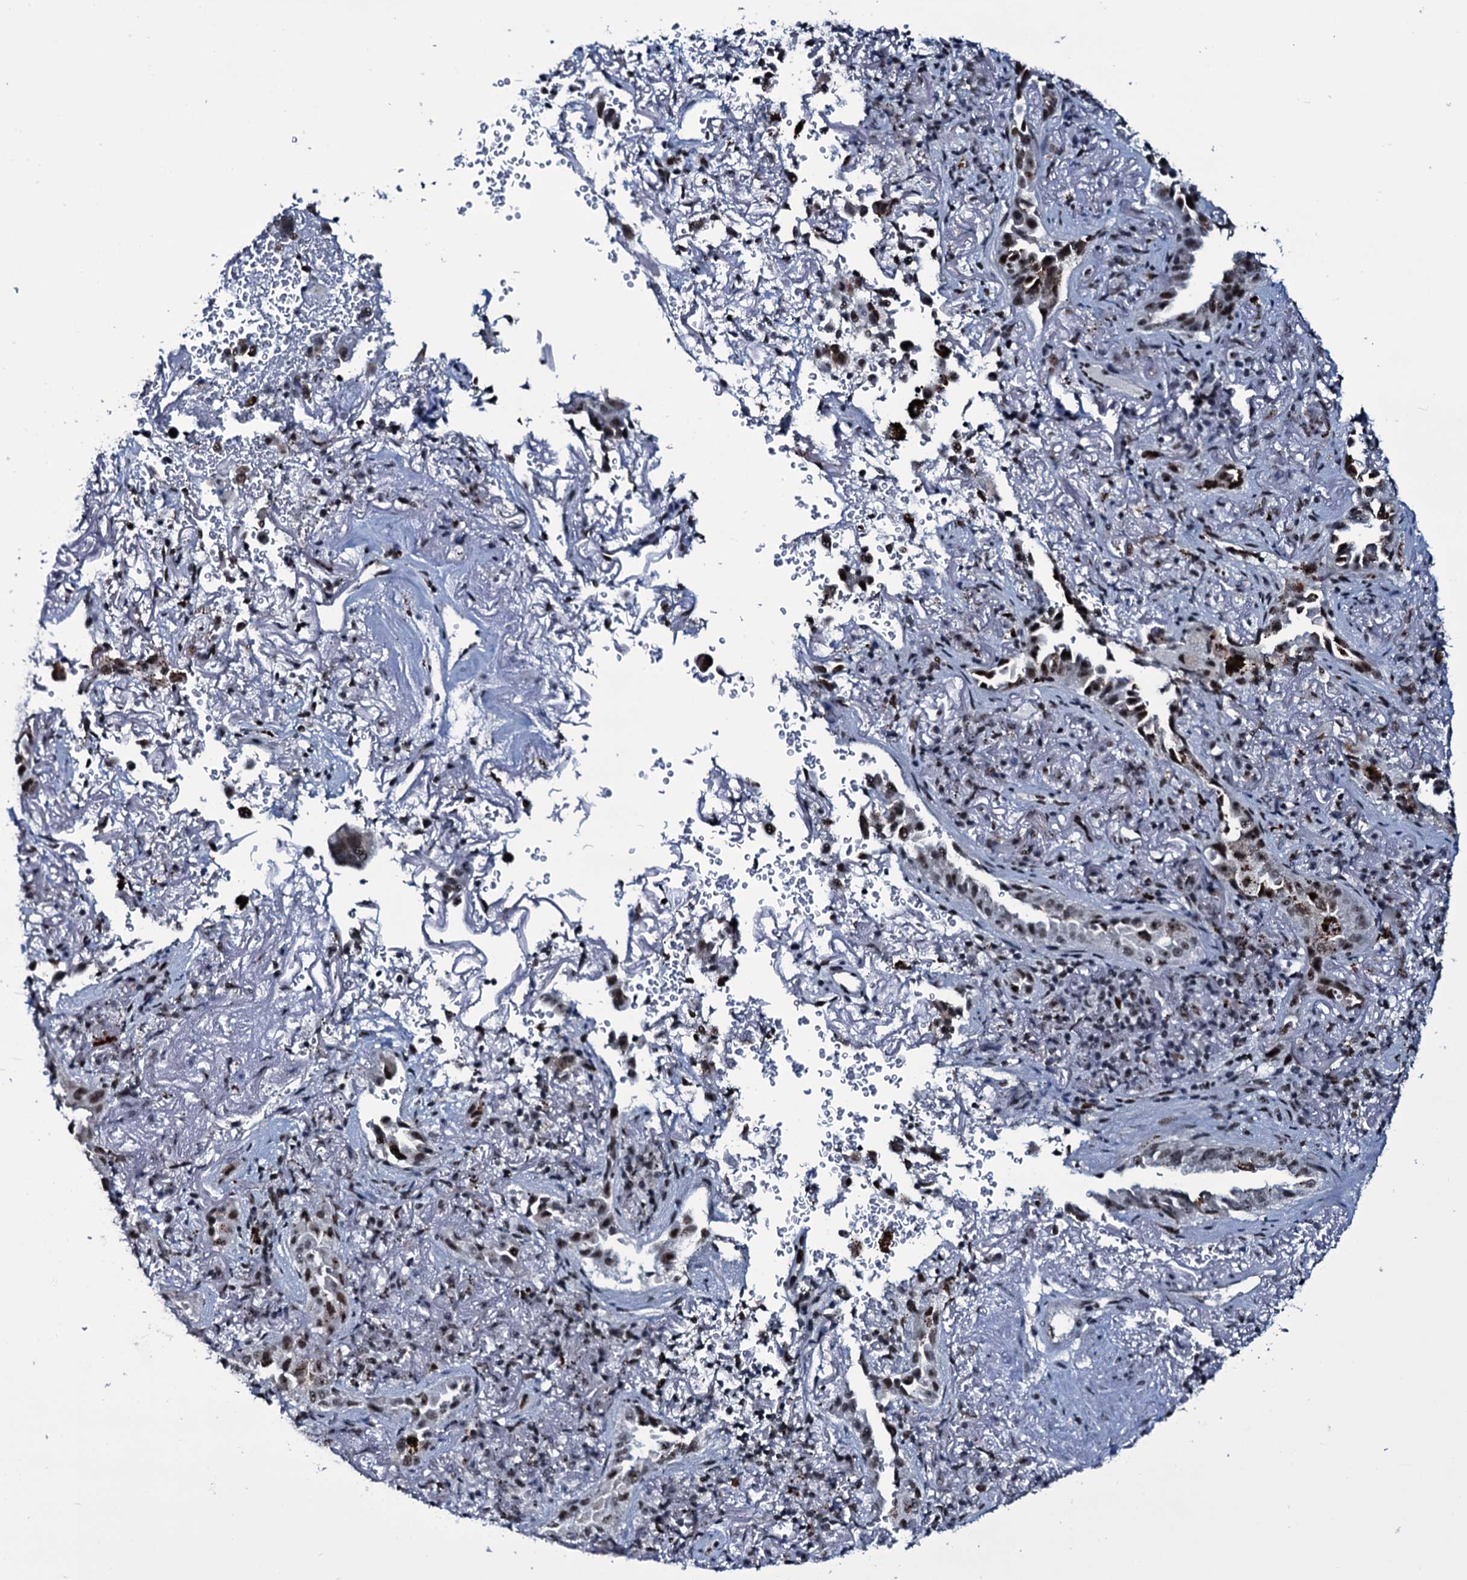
{"staining": {"intensity": "moderate", "quantity": "25%-75%", "location": "nuclear"}, "tissue": "lung cancer", "cell_type": "Tumor cells", "image_type": "cancer", "snomed": [{"axis": "morphology", "description": "Adenocarcinoma, NOS"}, {"axis": "topography", "description": "Lung"}], "caption": "Adenocarcinoma (lung) was stained to show a protein in brown. There is medium levels of moderate nuclear positivity in about 25%-75% of tumor cells.", "gene": "ZMIZ2", "patient": {"sex": "female", "age": 69}}